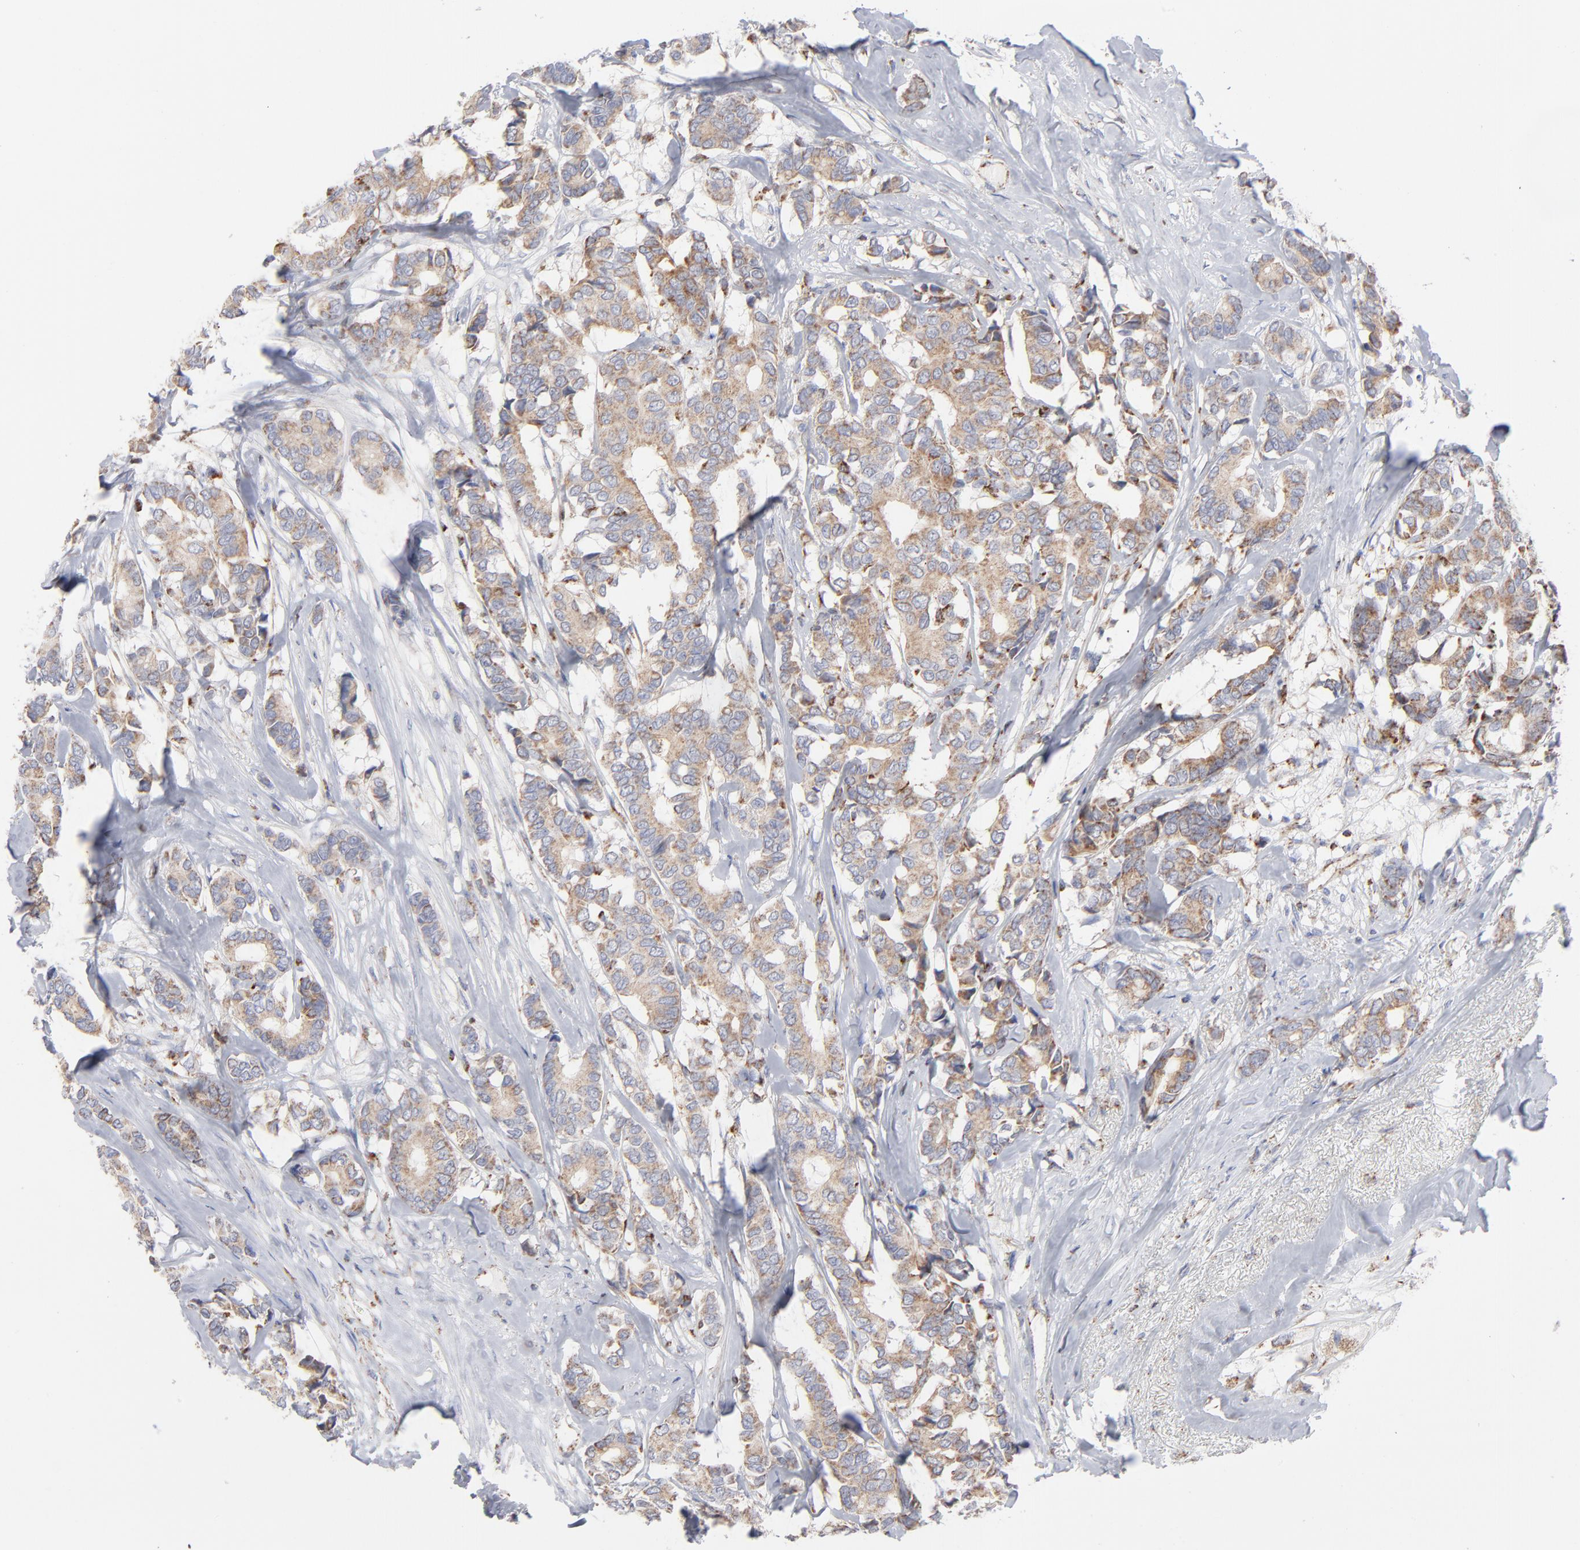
{"staining": {"intensity": "moderate", "quantity": ">75%", "location": "cytoplasmic/membranous"}, "tissue": "breast cancer", "cell_type": "Tumor cells", "image_type": "cancer", "snomed": [{"axis": "morphology", "description": "Duct carcinoma"}, {"axis": "topography", "description": "Breast"}], "caption": "There is medium levels of moderate cytoplasmic/membranous expression in tumor cells of breast cancer (invasive ductal carcinoma), as demonstrated by immunohistochemical staining (brown color).", "gene": "ASB3", "patient": {"sex": "female", "age": 87}}